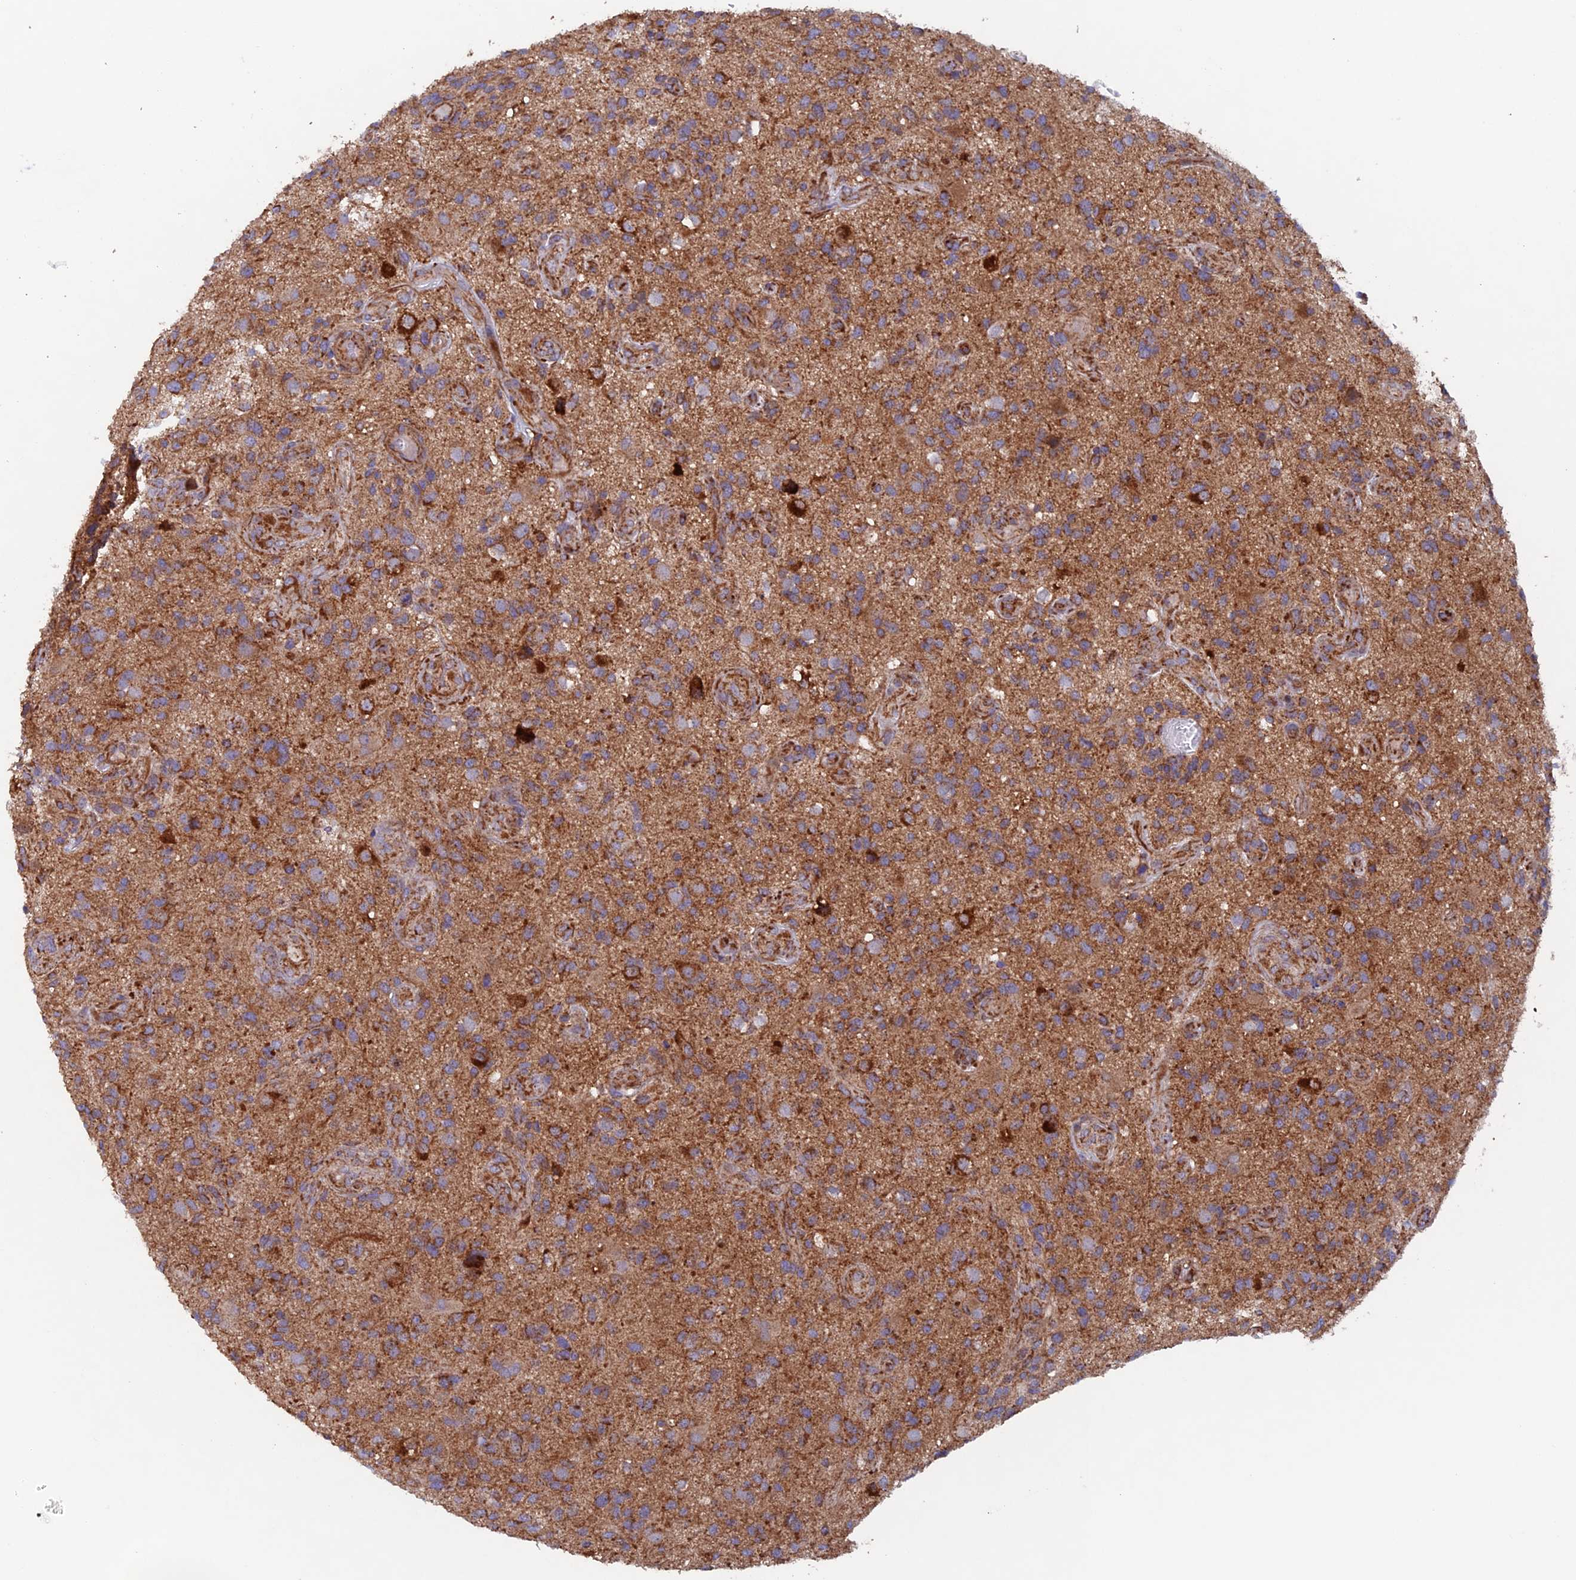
{"staining": {"intensity": "moderate", "quantity": ">75%", "location": "cytoplasmic/membranous"}, "tissue": "glioma", "cell_type": "Tumor cells", "image_type": "cancer", "snomed": [{"axis": "morphology", "description": "Glioma, malignant, High grade"}, {"axis": "topography", "description": "Brain"}], "caption": "Brown immunohistochemical staining in human malignant high-grade glioma displays moderate cytoplasmic/membranous staining in approximately >75% of tumor cells. (Brightfield microscopy of DAB IHC at high magnification).", "gene": "MRPL1", "patient": {"sex": "male", "age": 47}}